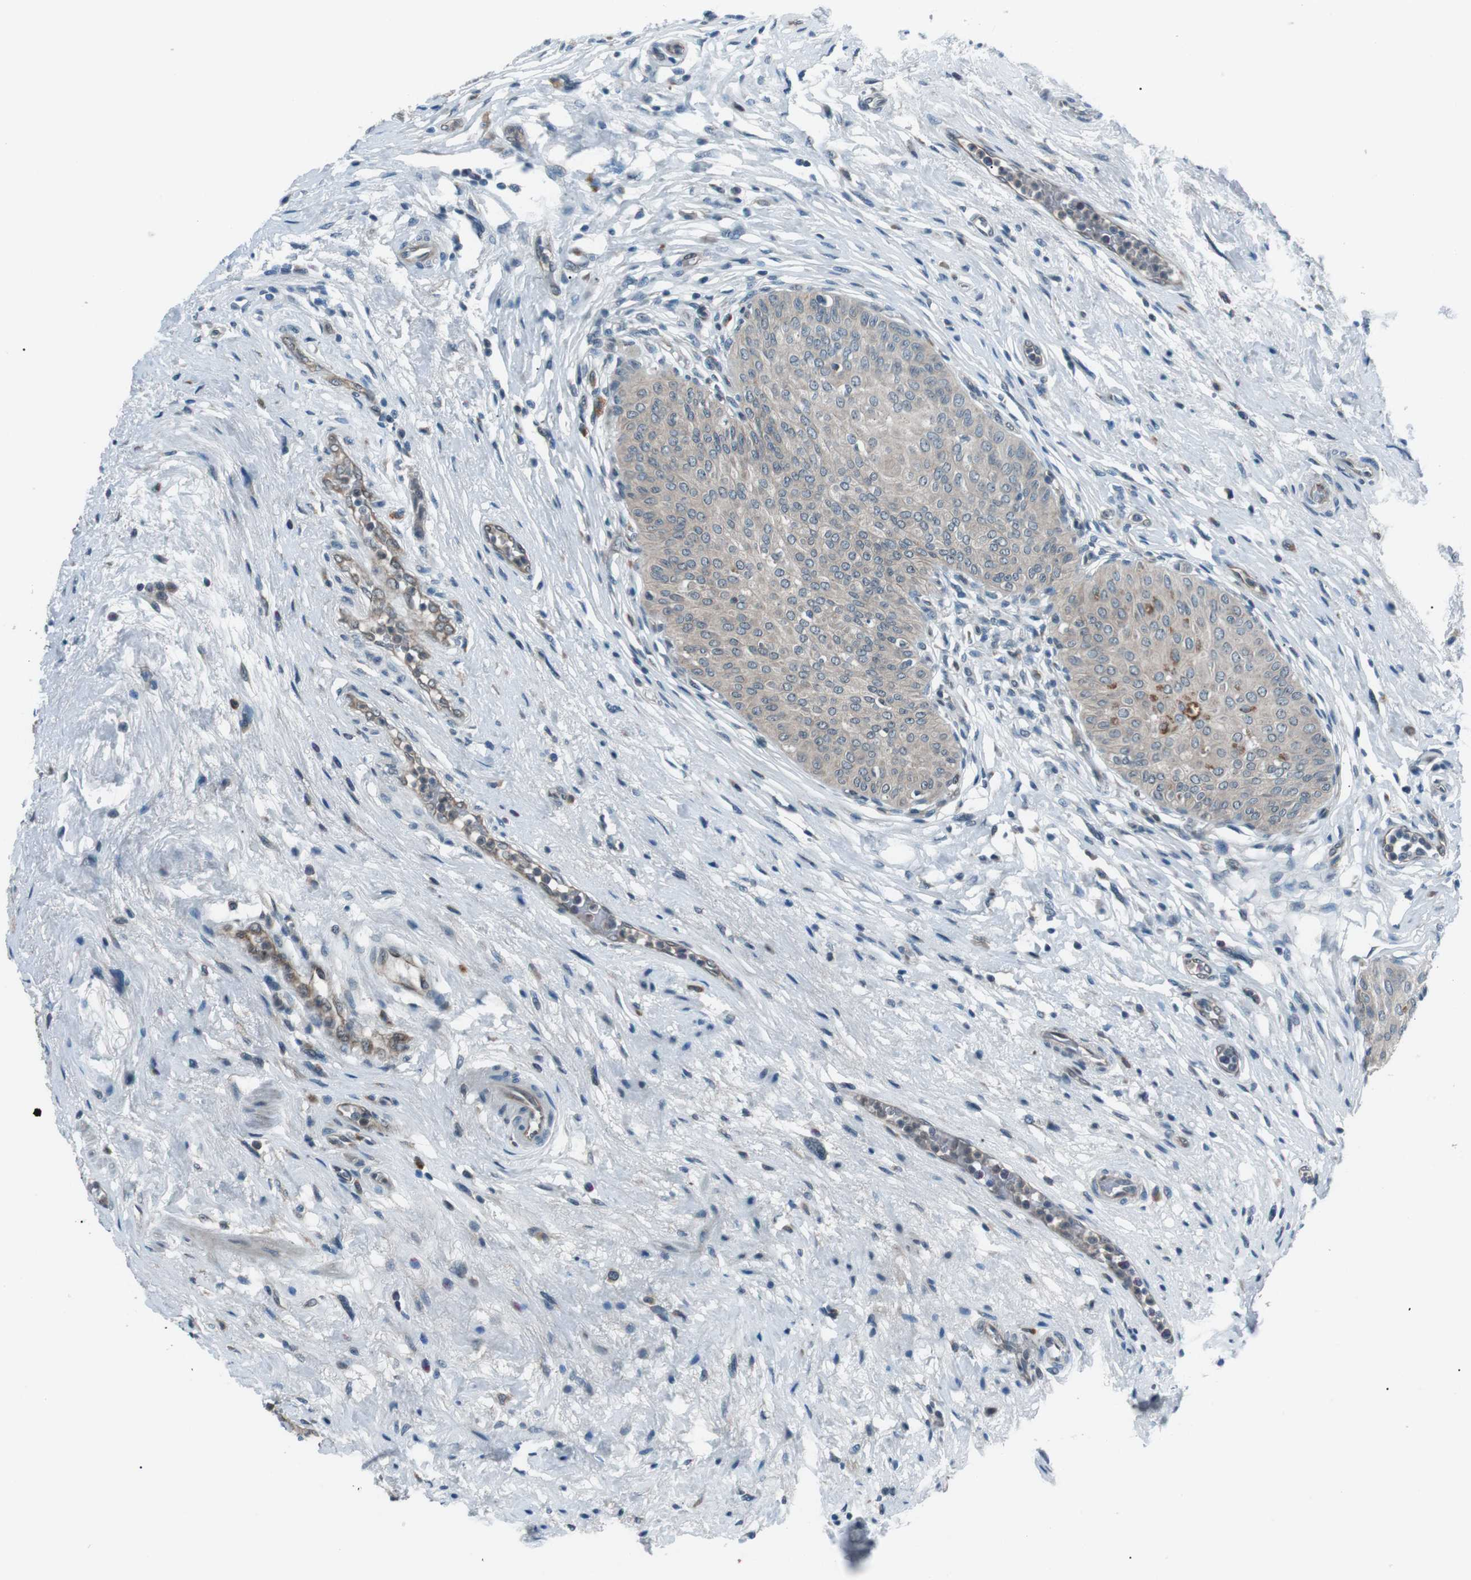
{"staining": {"intensity": "weak", "quantity": ">75%", "location": "cytoplasmic/membranous"}, "tissue": "urinary bladder", "cell_type": "Urothelial cells", "image_type": "normal", "snomed": [{"axis": "morphology", "description": "Normal tissue, NOS"}, {"axis": "topography", "description": "Urinary bladder"}], "caption": "IHC of normal human urinary bladder displays low levels of weak cytoplasmic/membranous expression in about >75% of urothelial cells.", "gene": "LRIG2", "patient": {"sex": "male", "age": 46}}